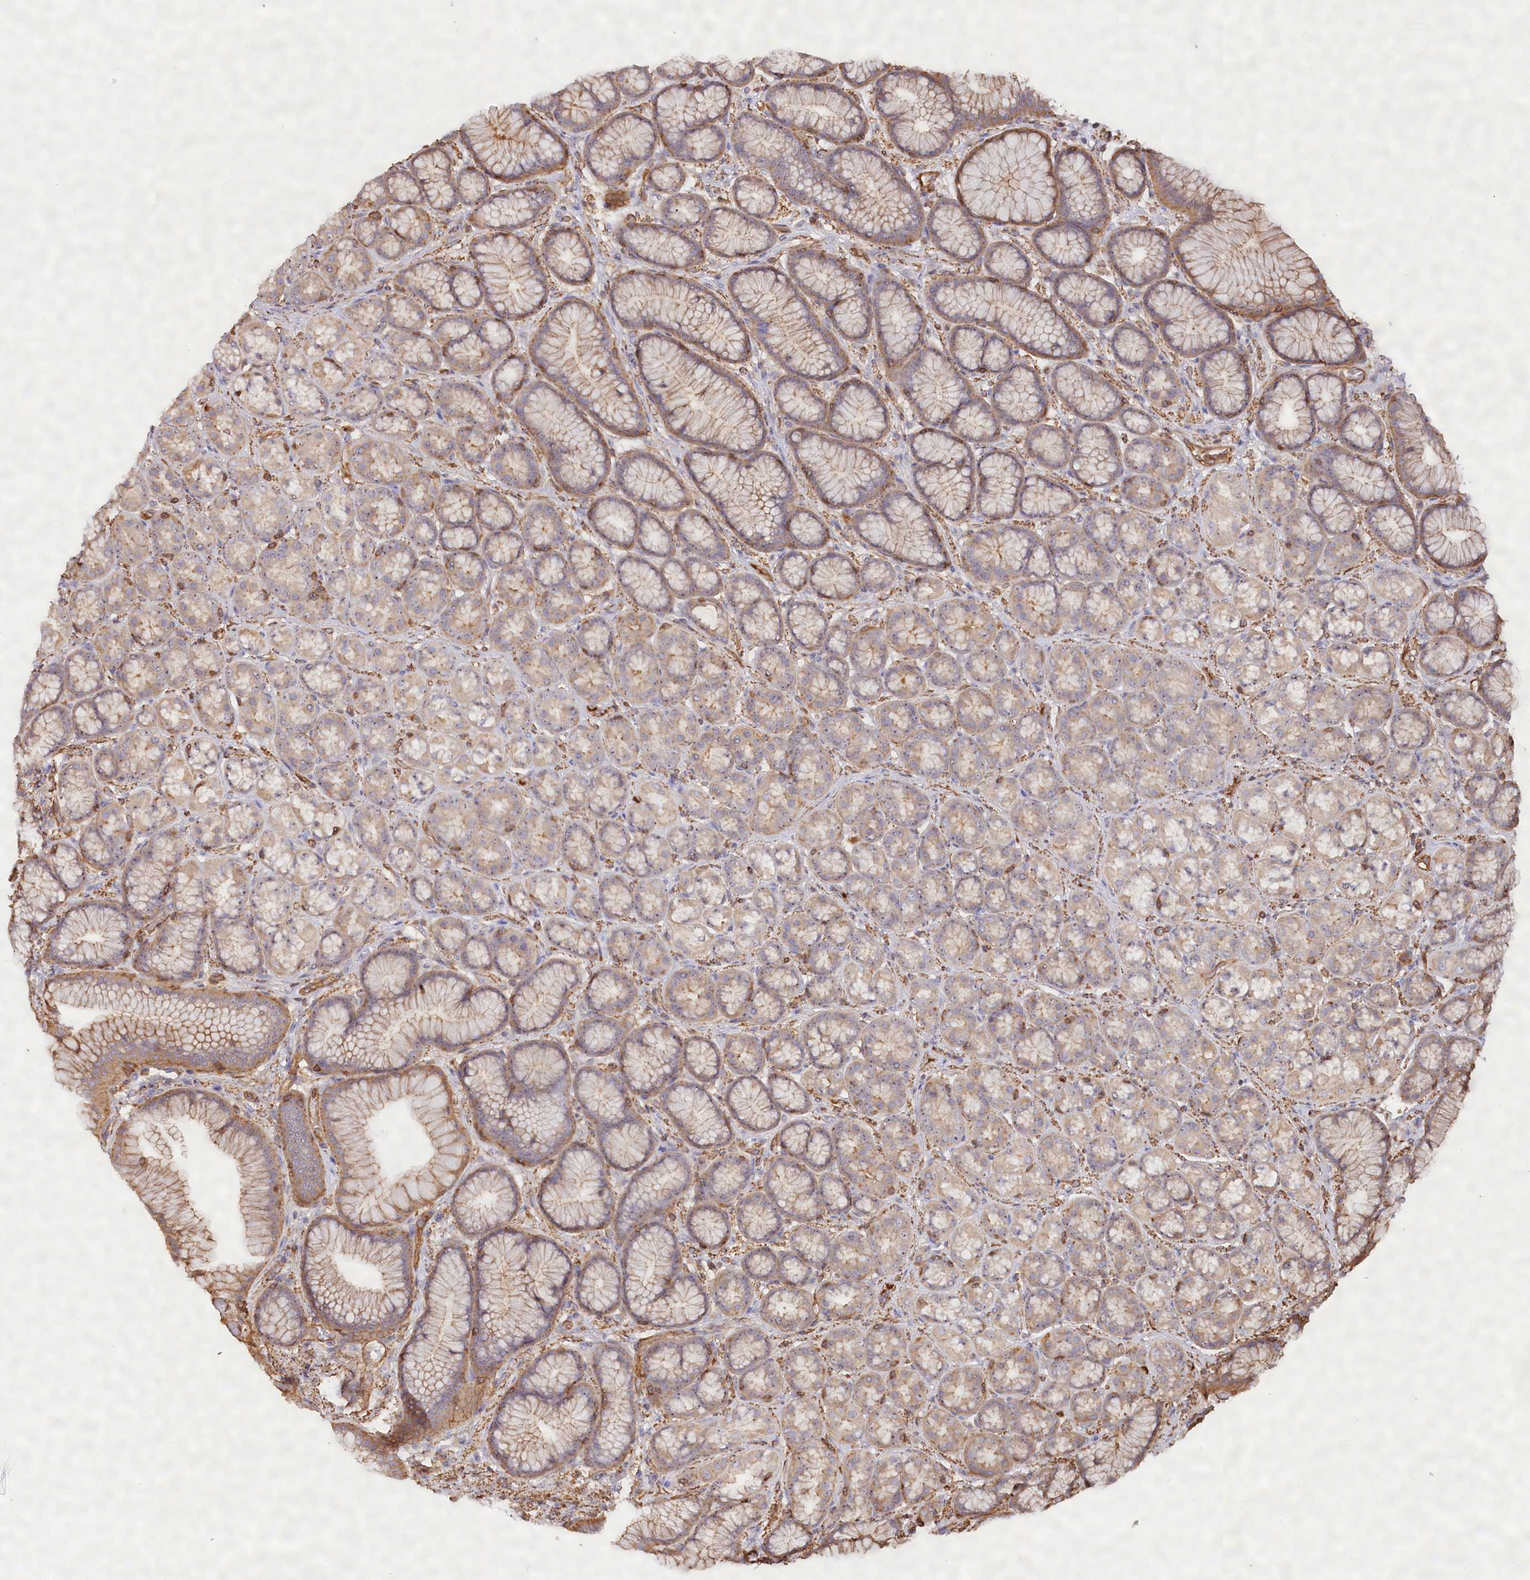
{"staining": {"intensity": "moderate", "quantity": "25%-75%", "location": "cytoplasmic/membranous"}, "tissue": "stomach", "cell_type": "Glandular cells", "image_type": "normal", "snomed": [{"axis": "morphology", "description": "Normal tissue, NOS"}, {"axis": "morphology", "description": "Adenocarcinoma, NOS"}, {"axis": "morphology", "description": "Adenocarcinoma, High grade"}, {"axis": "topography", "description": "Stomach, upper"}, {"axis": "topography", "description": "Stomach"}], "caption": "Protein expression analysis of benign human stomach reveals moderate cytoplasmic/membranous positivity in approximately 25%-75% of glandular cells. (brown staining indicates protein expression, while blue staining denotes nuclei).", "gene": "WDR36", "patient": {"sex": "female", "age": 65}}